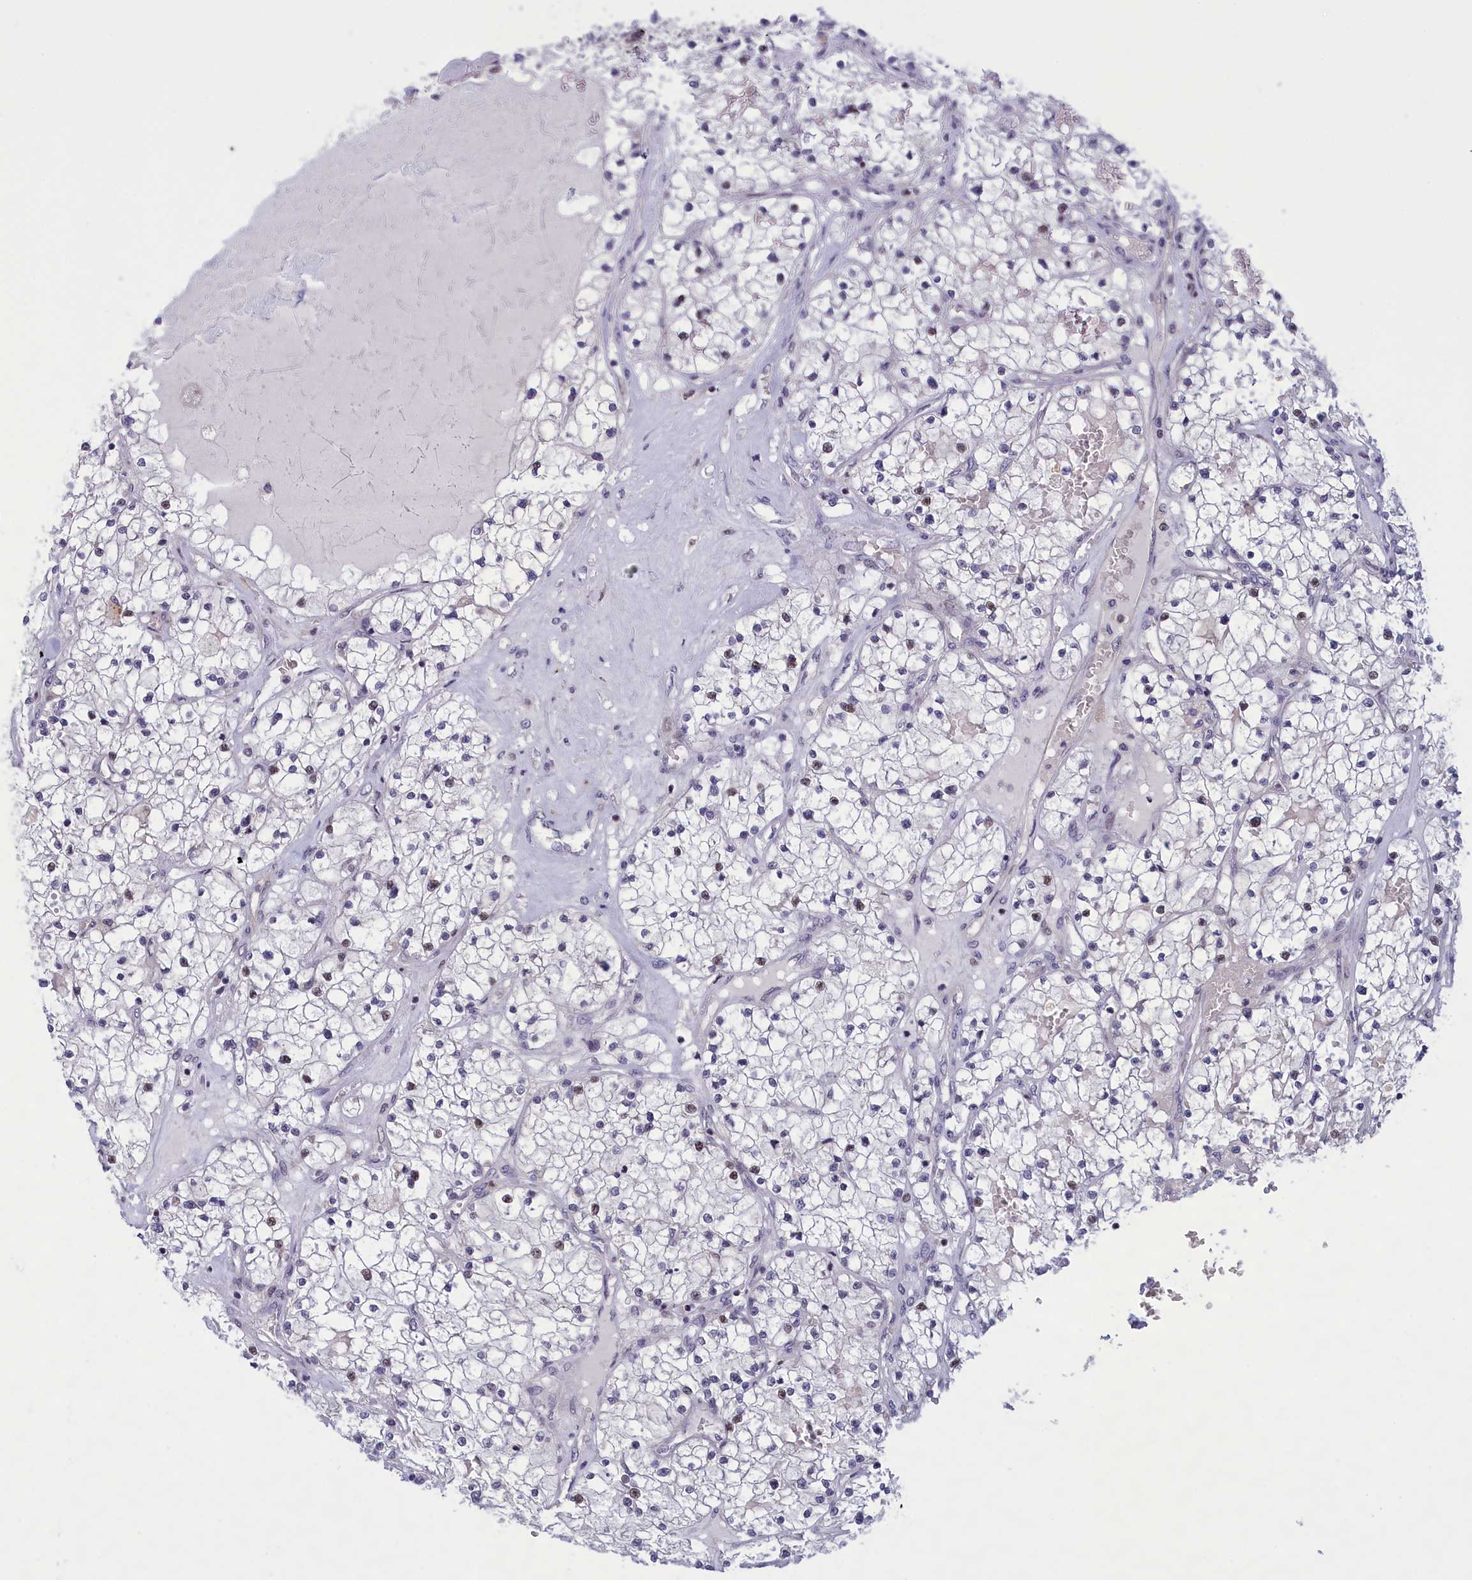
{"staining": {"intensity": "negative", "quantity": "none", "location": "none"}, "tissue": "renal cancer", "cell_type": "Tumor cells", "image_type": "cancer", "snomed": [{"axis": "morphology", "description": "Normal tissue, NOS"}, {"axis": "morphology", "description": "Adenocarcinoma, NOS"}, {"axis": "topography", "description": "Kidney"}], "caption": "Immunohistochemistry (IHC) of human adenocarcinoma (renal) exhibits no expression in tumor cells.", "gene": "CORO2A", "patient": {"sex": "male", "age": 68}}